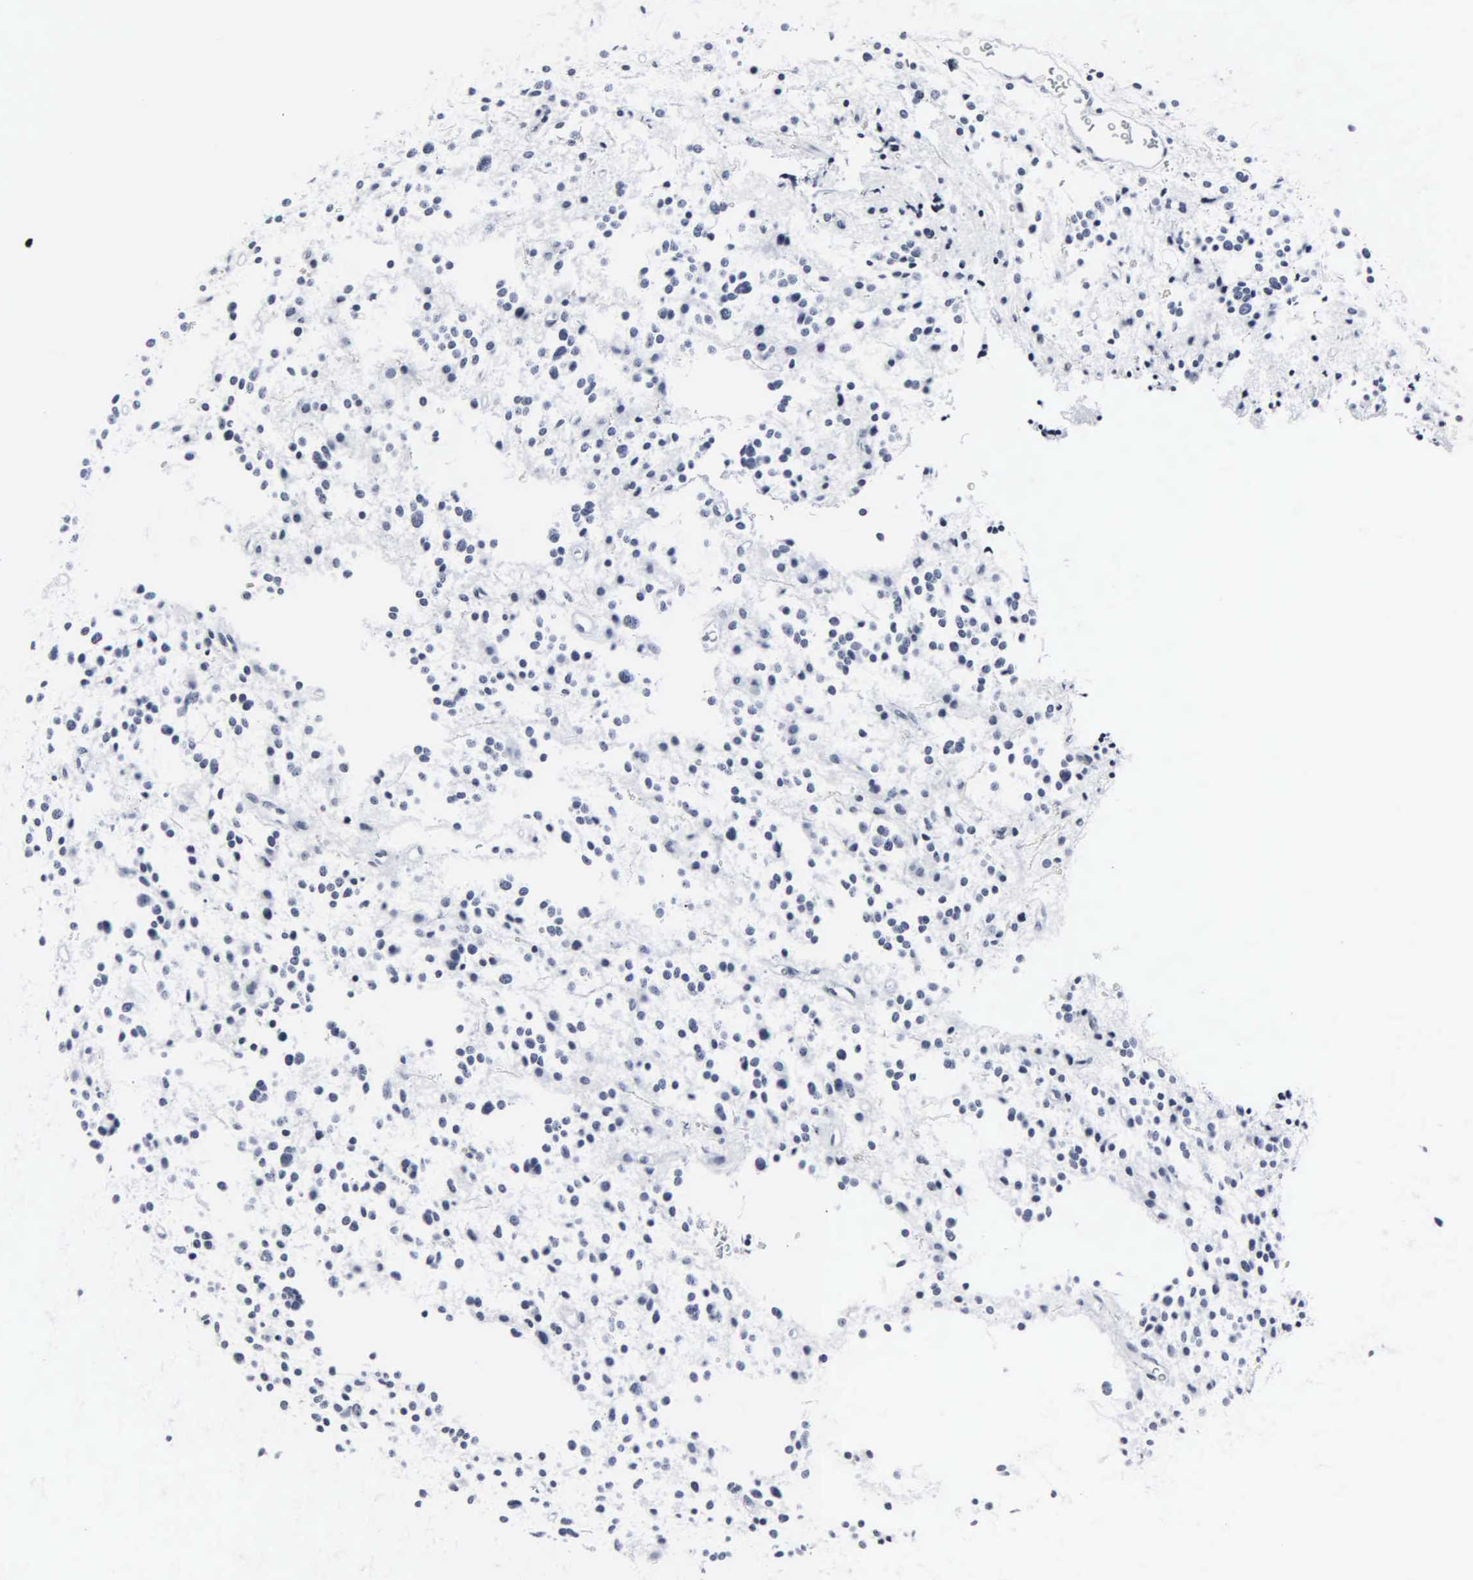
{"staining": {"intensity": "negative", "quantity": "none", "location": "none"}, "tissue": "glioma", "cell_type": "Tumor cells", "image_type": "cancer", "snomed": [{"axis": "morphology", "description": "Glioma, malignant, Low grade"}, {"axis": "topography", "description": "Brain"}], "caption": "Tumor cells show no significant protein positivity in low-grade glioma (malignant).", "gene": "DGCR2", "patient": {"sex": "female", "age": 36}}